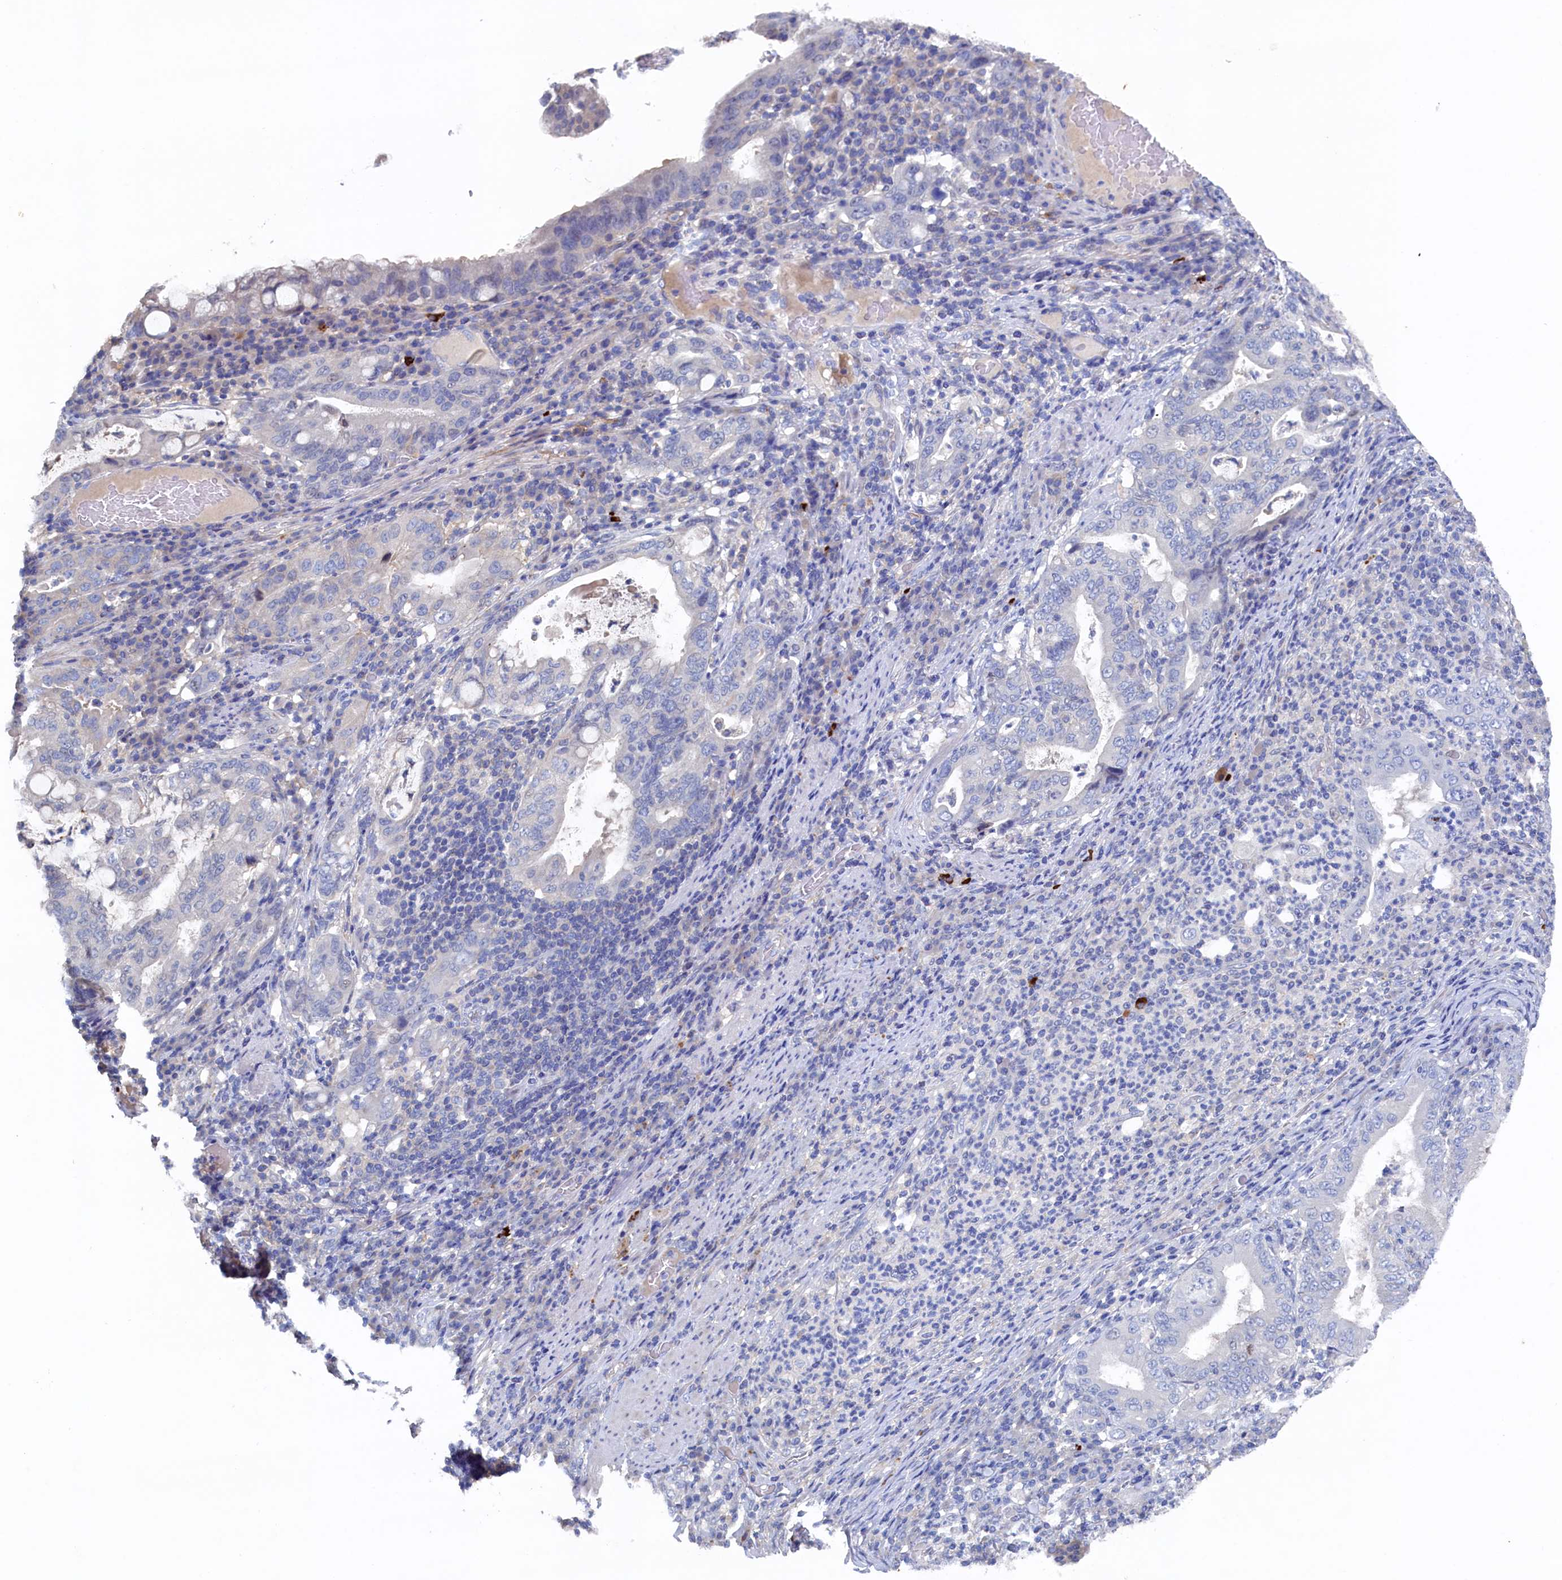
{"staining": {"intensity": "negative", "quantity": "none", "location": "none"}, "tissue": "stomach cancer", "cell_type": "Tumor cells", "image_type": "cancer", "snomed": [{"axis": "morphology", "description": "Normal tissue, NOS"}, {"axis": "morphology", "description": "Adenocarcinoma, NOS"}, {"axis": "topography", "description": "Esophagus"}, {"axis": "topography", "description": "Stomach, upper"}, {"axis": "topography", "description": "Peripheral nerve tissue"}], "caption": "IHC histopathology image of stomach cancer stained for a protein (brown), which shows no staining in tumor cells. (DAB IHC visualized using brightfield microscopy, high magnification).", "gene": "CBLIF", "patient": {"sex": "male", "age": 62}}